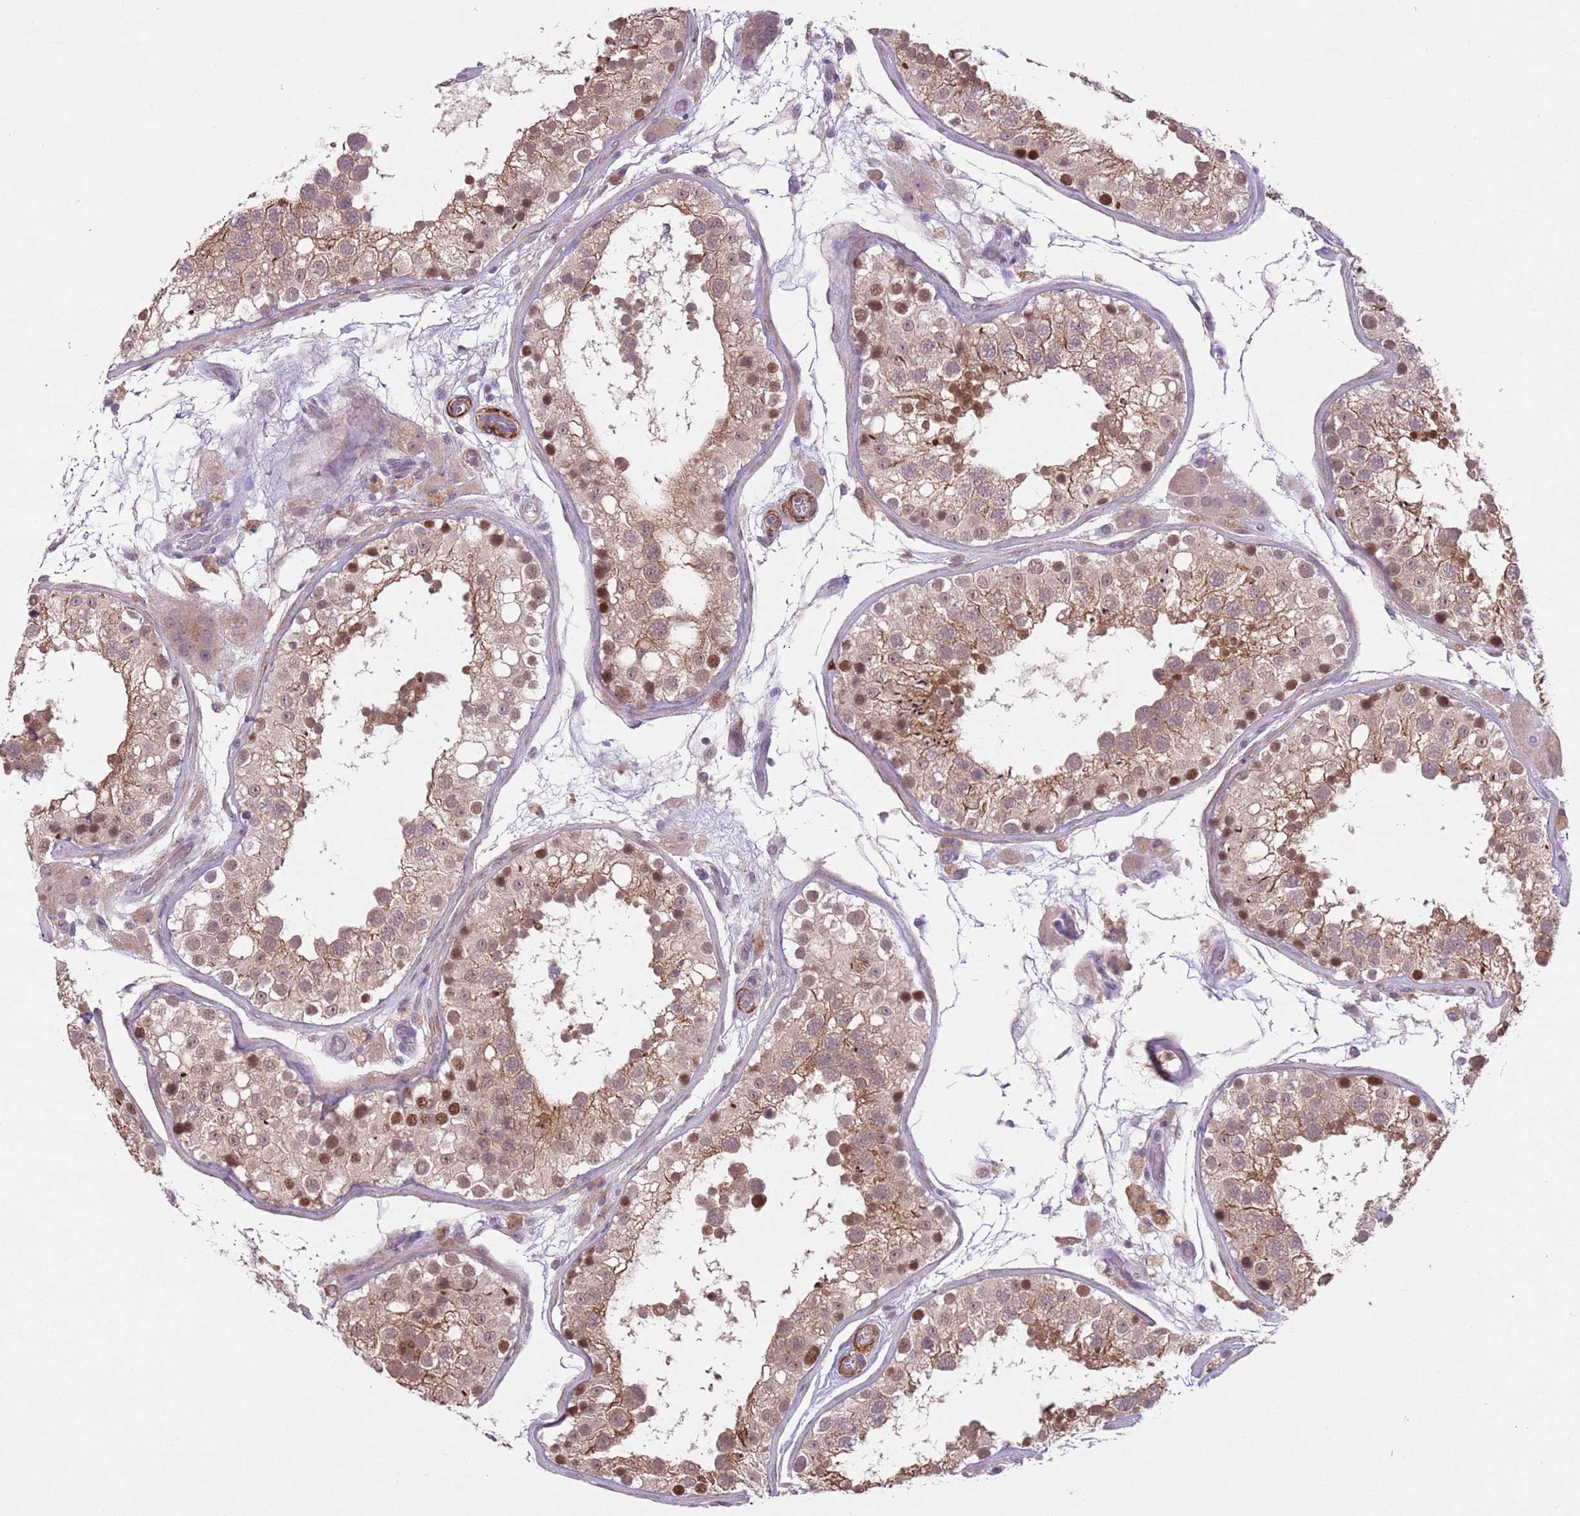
{"staining": {"intensity": "moderate", "quantity": ">75%", "location": "cytoplasmic/membranous,nuclear"}, "tissue": "testis", "cell_type": "Cells in seminiferous ducts", "image_type": "normal", "snomed": [{"axis": "morphology", "description": "Normal tissue, NOS"}, {"axis": "topography", "description": "Testis"}], "caption": "High-power microscopy captured an IHC histopathology image of normal testis, revealing moderate cytoplasmic/membranous,nuclear staining in about >75% of cells in seminiferous ducts.", "gene": "CCNI", "patient": {"sex": "male", "age": 26}}